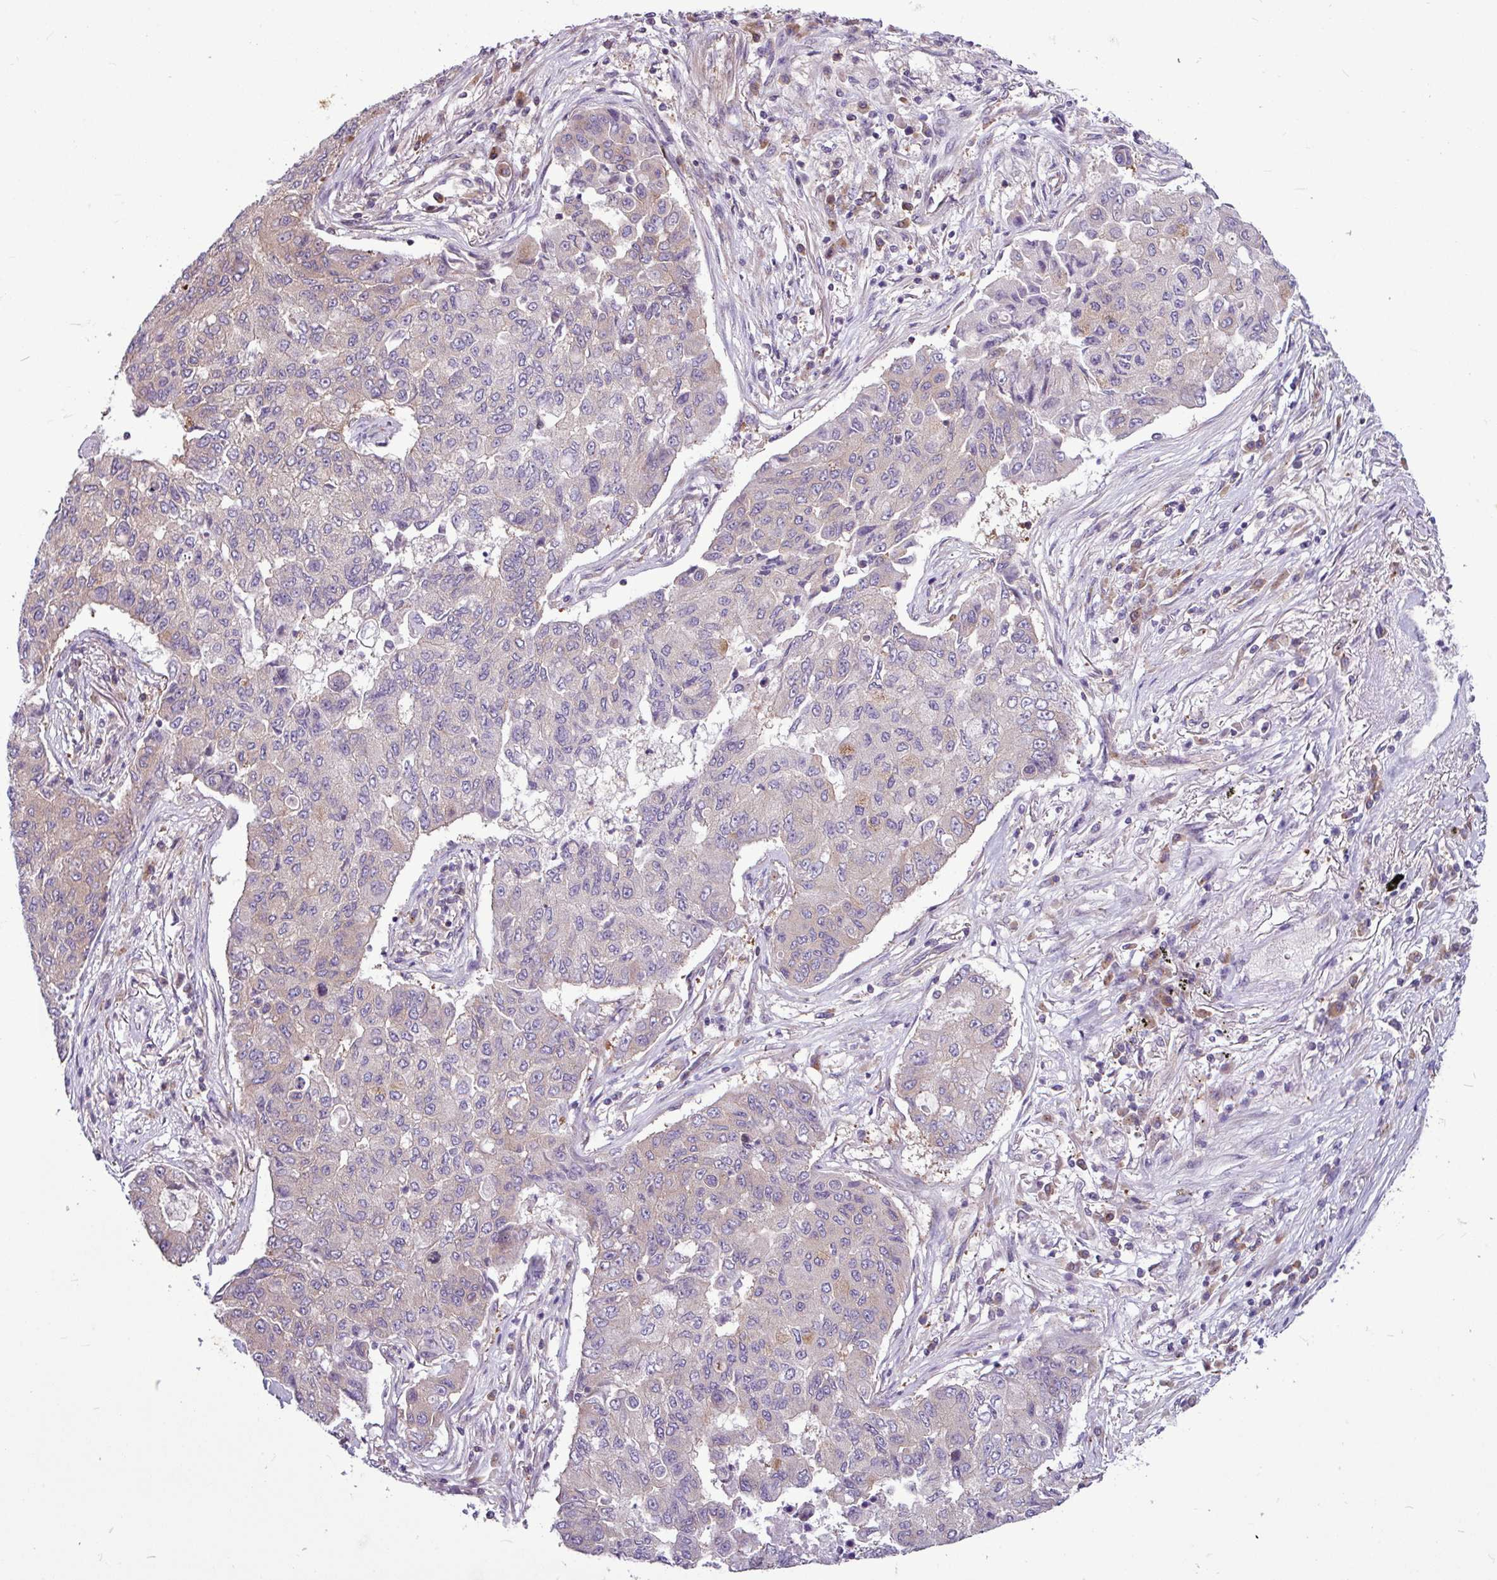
{"staining": {"intensity": "weak", "quantity": "<25%", "location": "cytoplasmic/membranous"}, "tissue": "lung cancer", "cell_type": "Tumor cells", "image_type": "cancer", "snomed": [{"axis": "morphology", "description": "Squamous cell carcinoma, NOS"}, {"axis": "topography", "description": "Lung"}], "caption": "This image is of lung cancer stained with immunohistochemistry (IHC) to label a protein in brown with the nuclei are counter-stained blue. There is no positivity in tumor cells. (DAB (3,3'-diaminobenzidine) immunohistochemistry (IHC) with hematoxylin counter stain).", "gene": "MROH2A", "patient": {"sex": "male", "age": 74}}